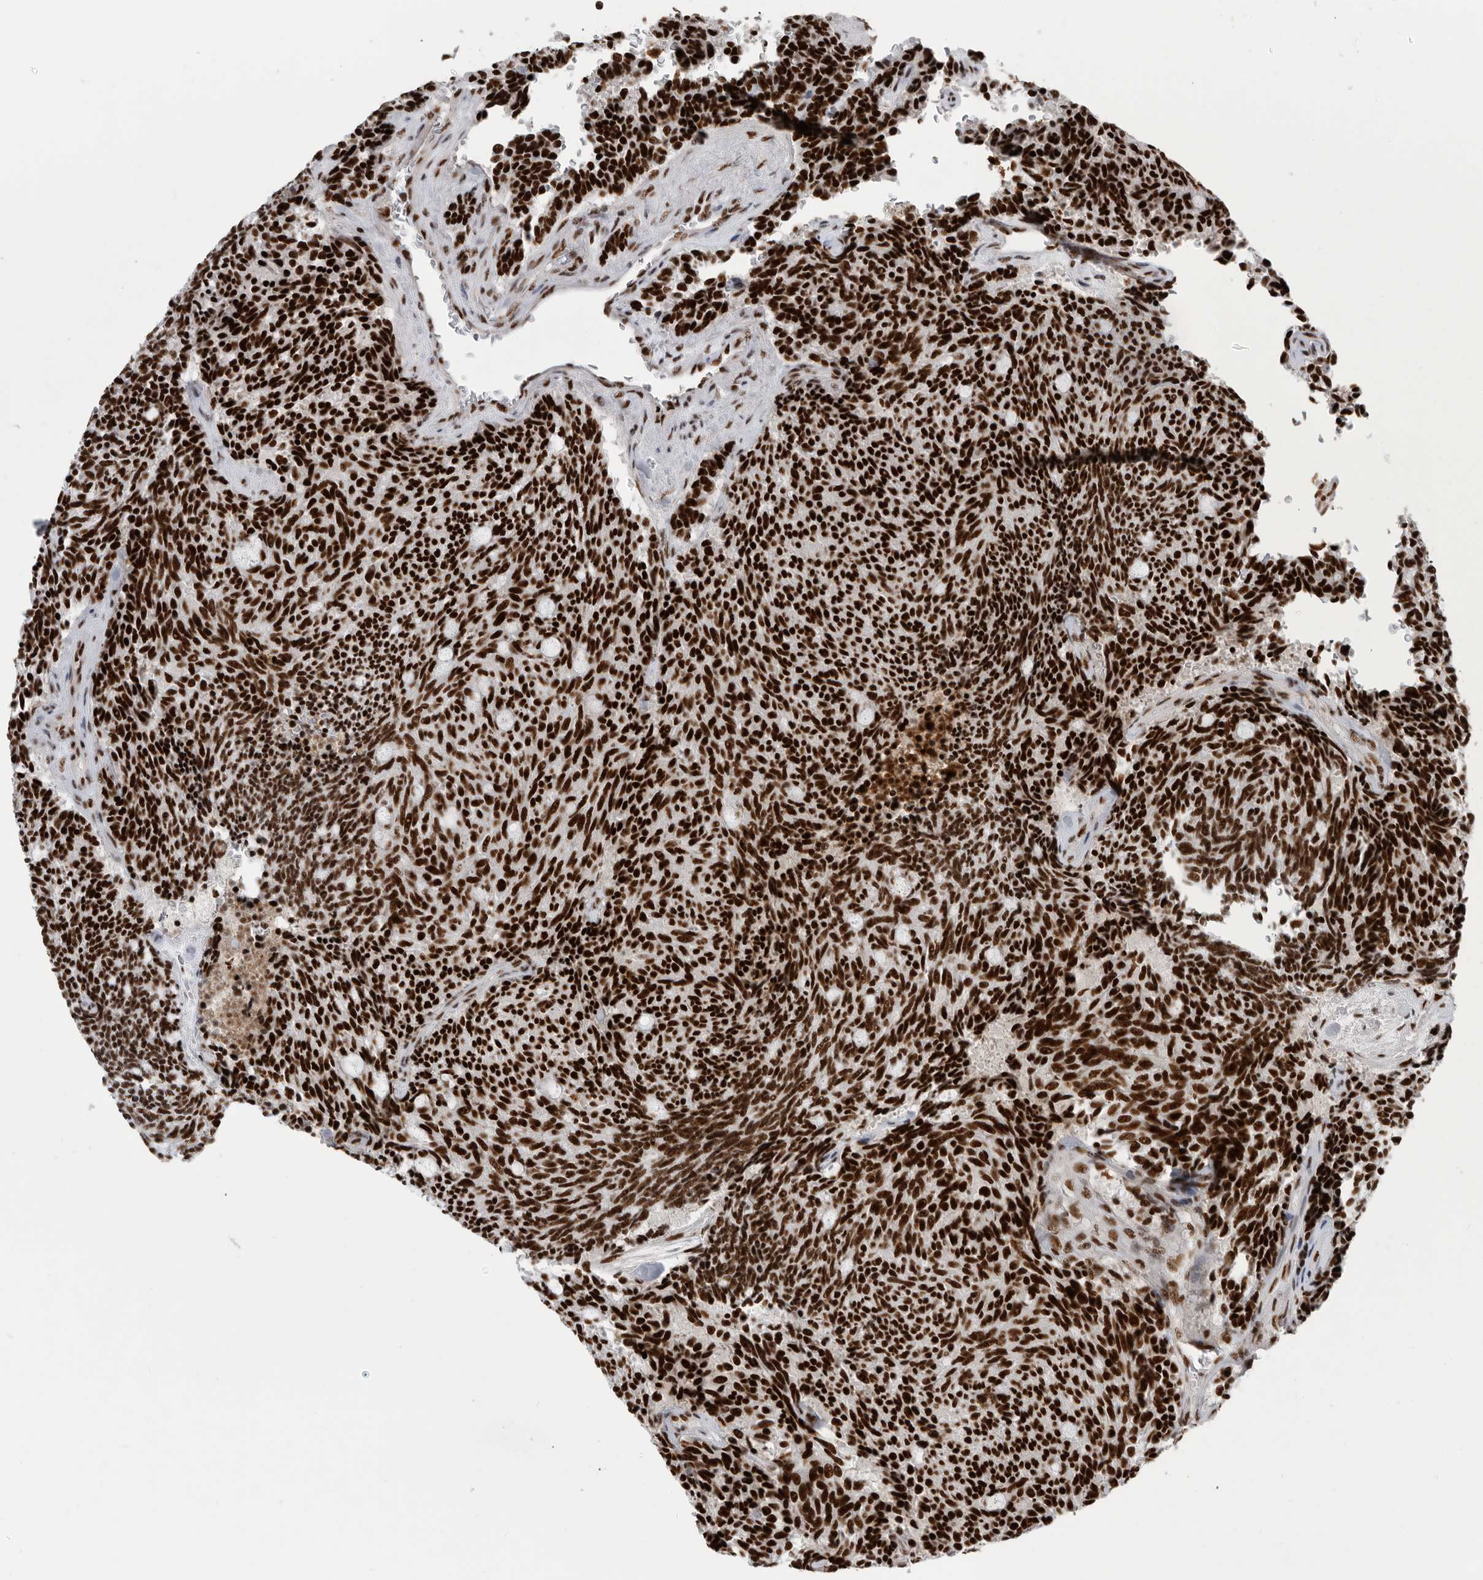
{"staining": {"intensity": "strong", "quantity": ">75%", "location": "nuclear"}, "tissue": "carcinoid", "cell_type": "Tumor cells", "image_type": "cancer", "snomed": [{"axis": "morphology", "description": "Carcinoid, malignant, NOS"}, {"axis": "topography", "description": "Pancreas"}], "caption": "DAB immunohistochemical staining of carcinoid shows strong nuclear protein expression in about >75% of tumor cells. The staining was performed using DAB (3,3'-diaminobenzidine), with brown indicating positive protein expression. Nuclei are stained blue with hematoxylin.", "gene": "BCLAF1", "patient": {"sex": "female", "age": 54}}